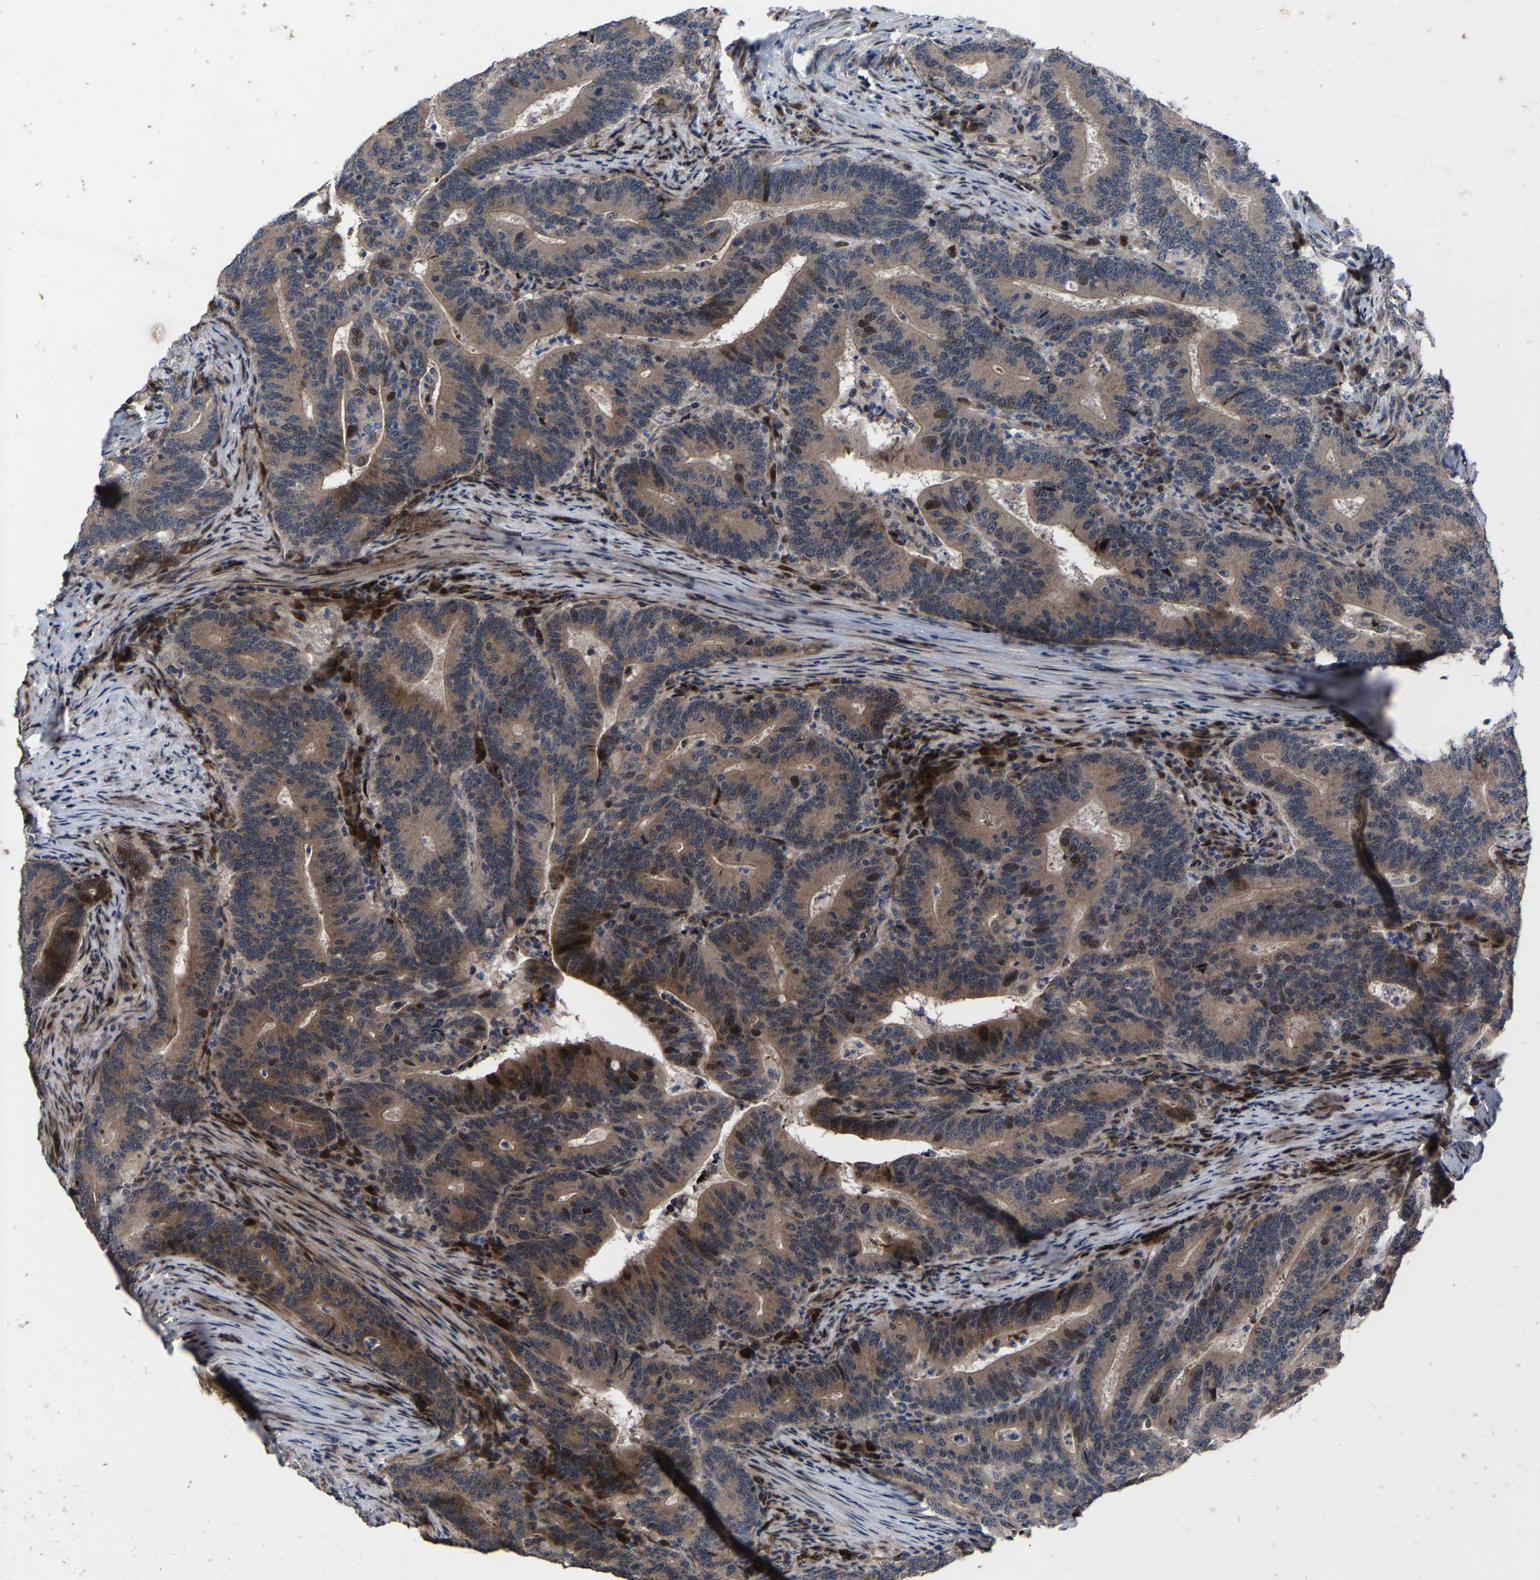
{"staining": {"intensity": "strong", "quantity": ">75%", "location": "cytoplasmic/membranous,nuclear"}, "tissue": "colorectal cancer", "cell_type": "Tumor cells", "image_type": "cancer", "snomed": [{"axis": "morphology", "description": "Adenocarcinoma, NOS"}, {"axis": "topography", "description": "Colon"}], "caption": "There is high levels of strong cytoplasmic/membranous and nuclear expression in tumor cells of colorectal cancer (adenocarcinoma), as demonstrated by immunohistochemical staining (brown color).", "gene": "HAUS6", "patient": {"sex": "female", "age": 66}}